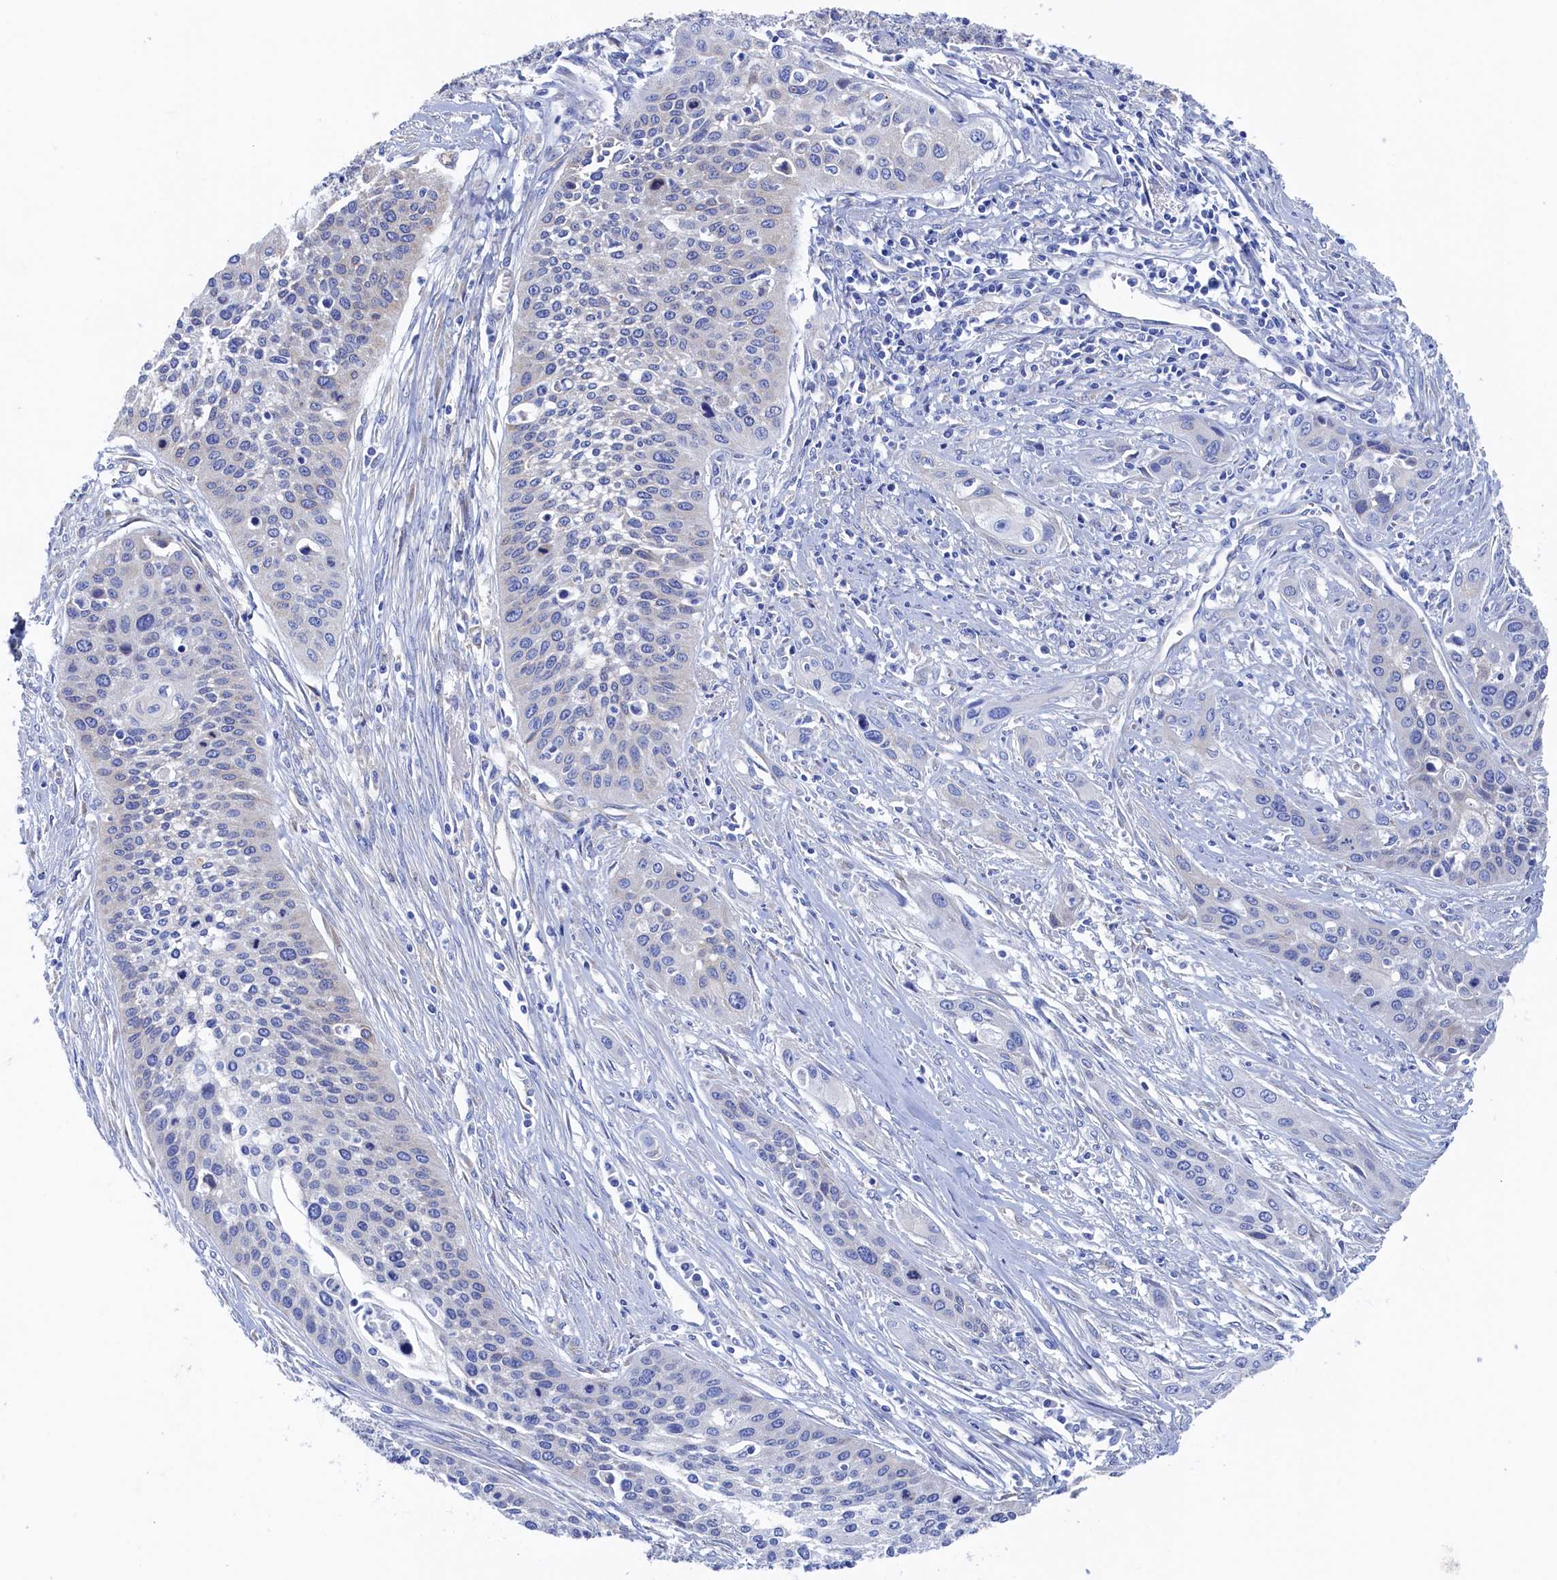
{"staining": {"intensity": "negative", "quantity": "none", "location": "none"}, "tissue": "cervical cancer", "cell_type": "Tumor cells", "image_type": "cancer", "snomed": [{"axis": "morphology", "description": "Squamous cell carcinoma, NOS"}, {"axis": "topography", "description": "Cervix"}], "caption": "The image displays no staining of tumor cells in cervical squamous cell carcinoma. (IHC, brightfield microscopy, high magnification).", "gene": "TMOD2", "patient": {"sex": "female", "age": 34}}